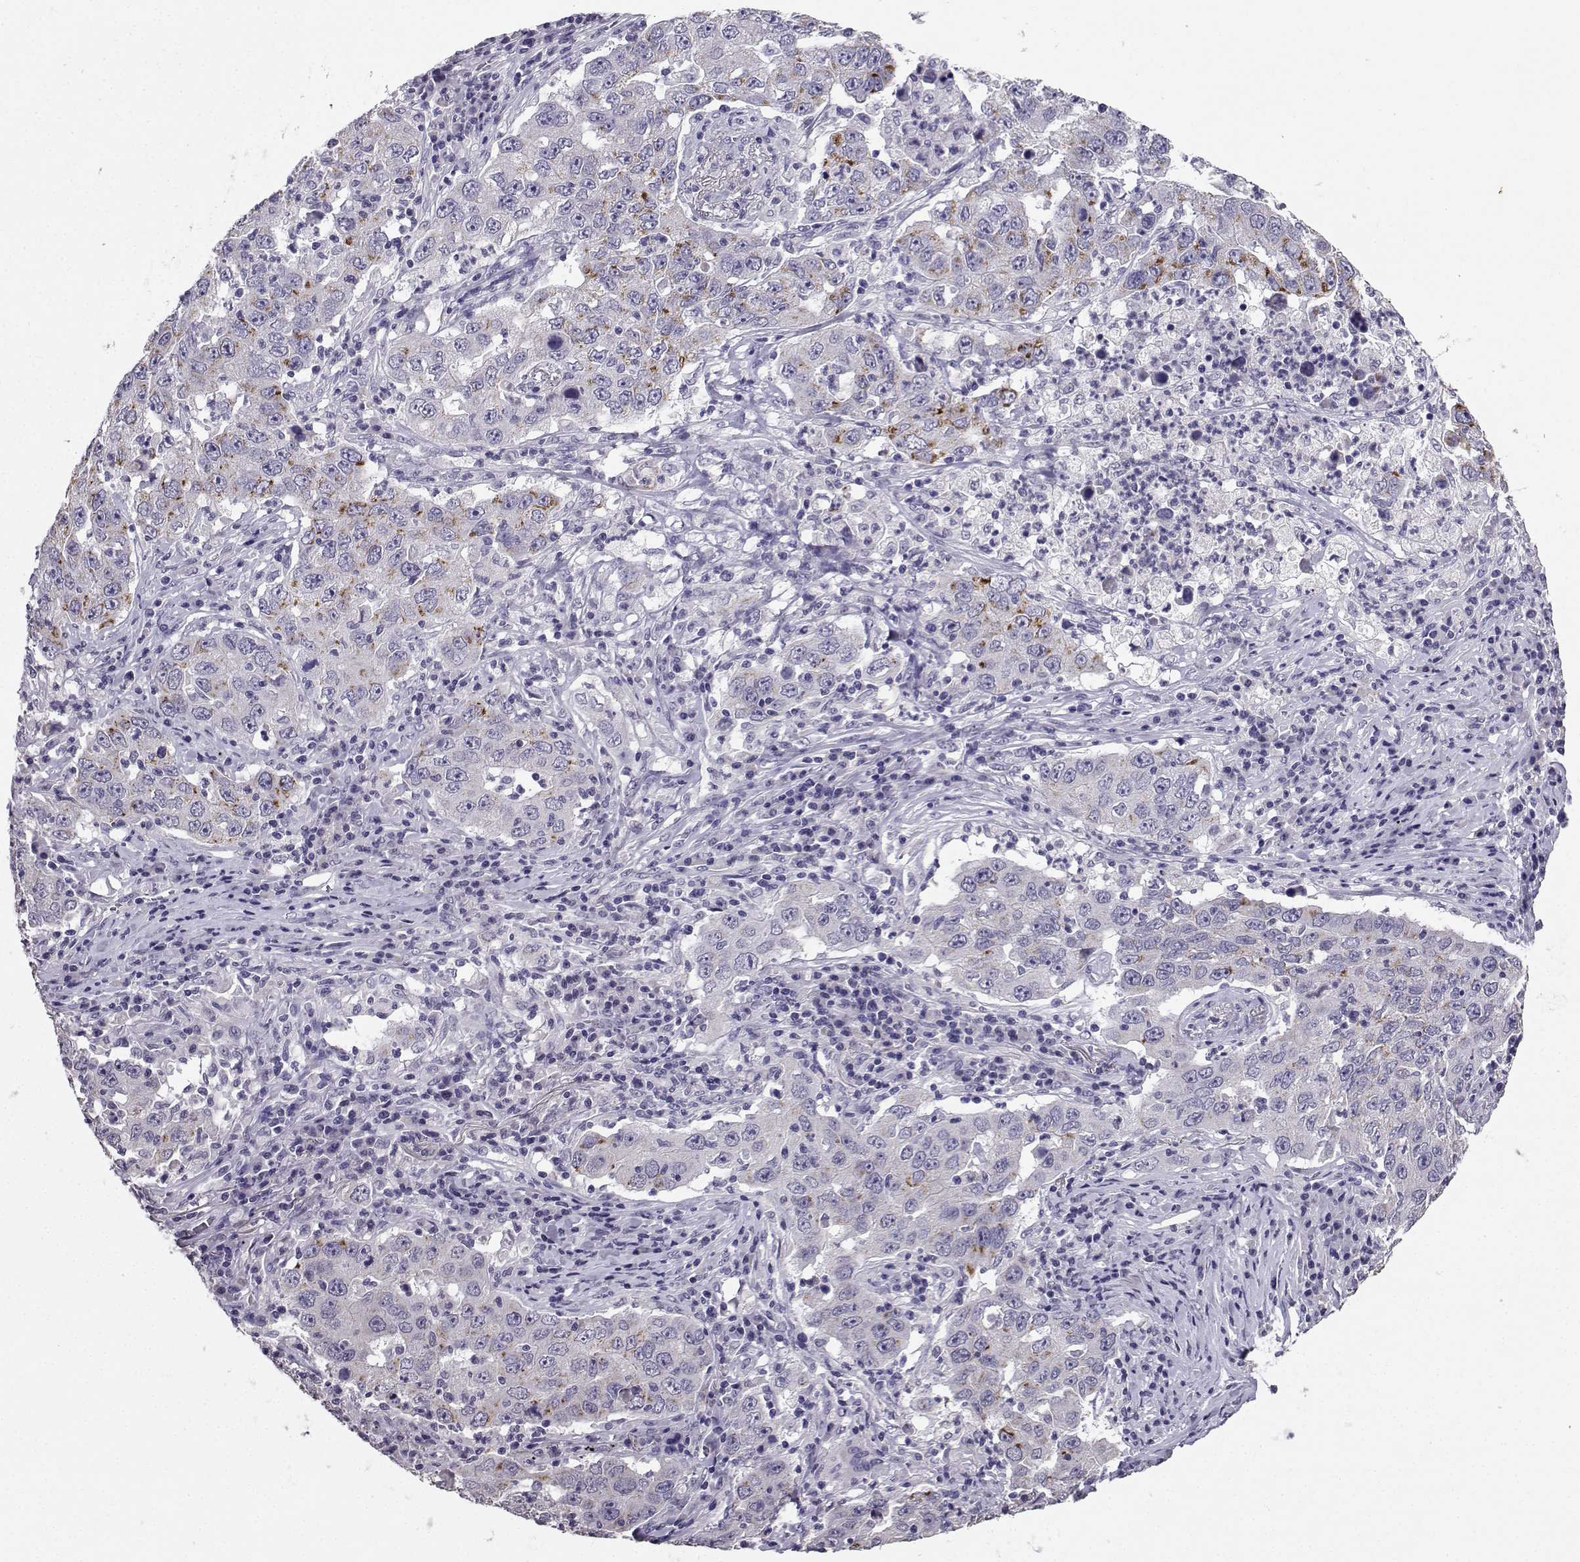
{"staining": {"intensity": "moderate", "quantity": "<25%", "location": "cytoplasmic/membranous"}, "tissue": "lung cancer", "cell_type": "Tumor cells", "image_type": "cancer", "snomed": [{"axis": "morphology", "description": "Adenocarcinoma, NOS"}, {"axis": "topography", "description": "Lung"}], "caption": "An image showing moderate cytoplasmic/membranous staining in approximately <25% of tumor cells in lung adenocarcinoma, as visualized by brown immunohistochemical staining.", "gene": "SPAG11B", "patient": {"sex": "male", "age": 73}}